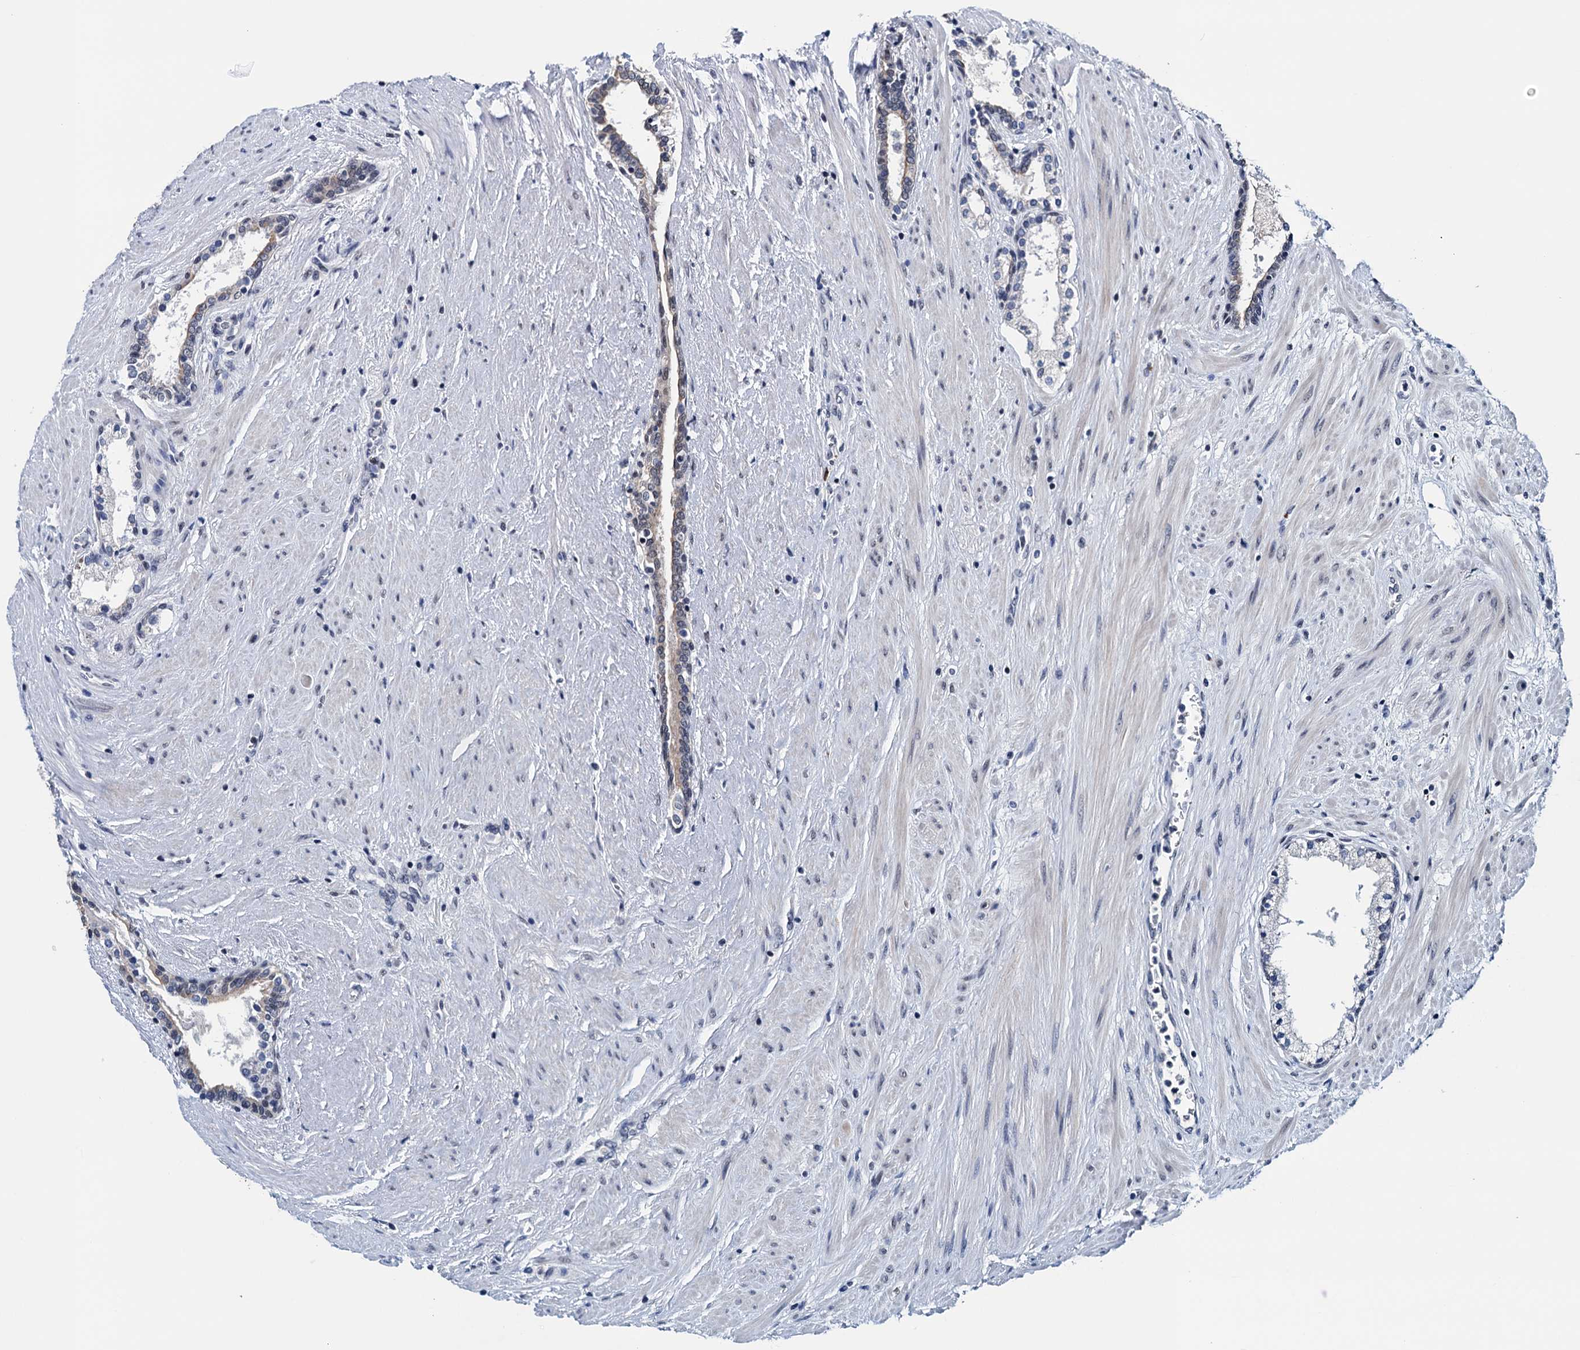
{"staining": {"intensity": "weak", "quantity": "25%-75%", "location": "nuclear"}, "tissue": "prostate cancer", "cell_type": "Tumor cells", "image_type": "cancer", "snomed": [{"axis": "morphology", "description": "Adenocarcinoma, High grade"}, {"axis": "topography", "description": "Prostate"}], "caption": "Weak nuclear positivity is identified in about 25%-75% of tumor cells in prostate cancer (adenocarcinoma (high-grade)). (DAB (3,3'-diaminobenzidine) IHC, brown staining for protein, blue staining for nuclei).", "gene": "FNBP4", "patient": {"sex": "male", "age": 58}}